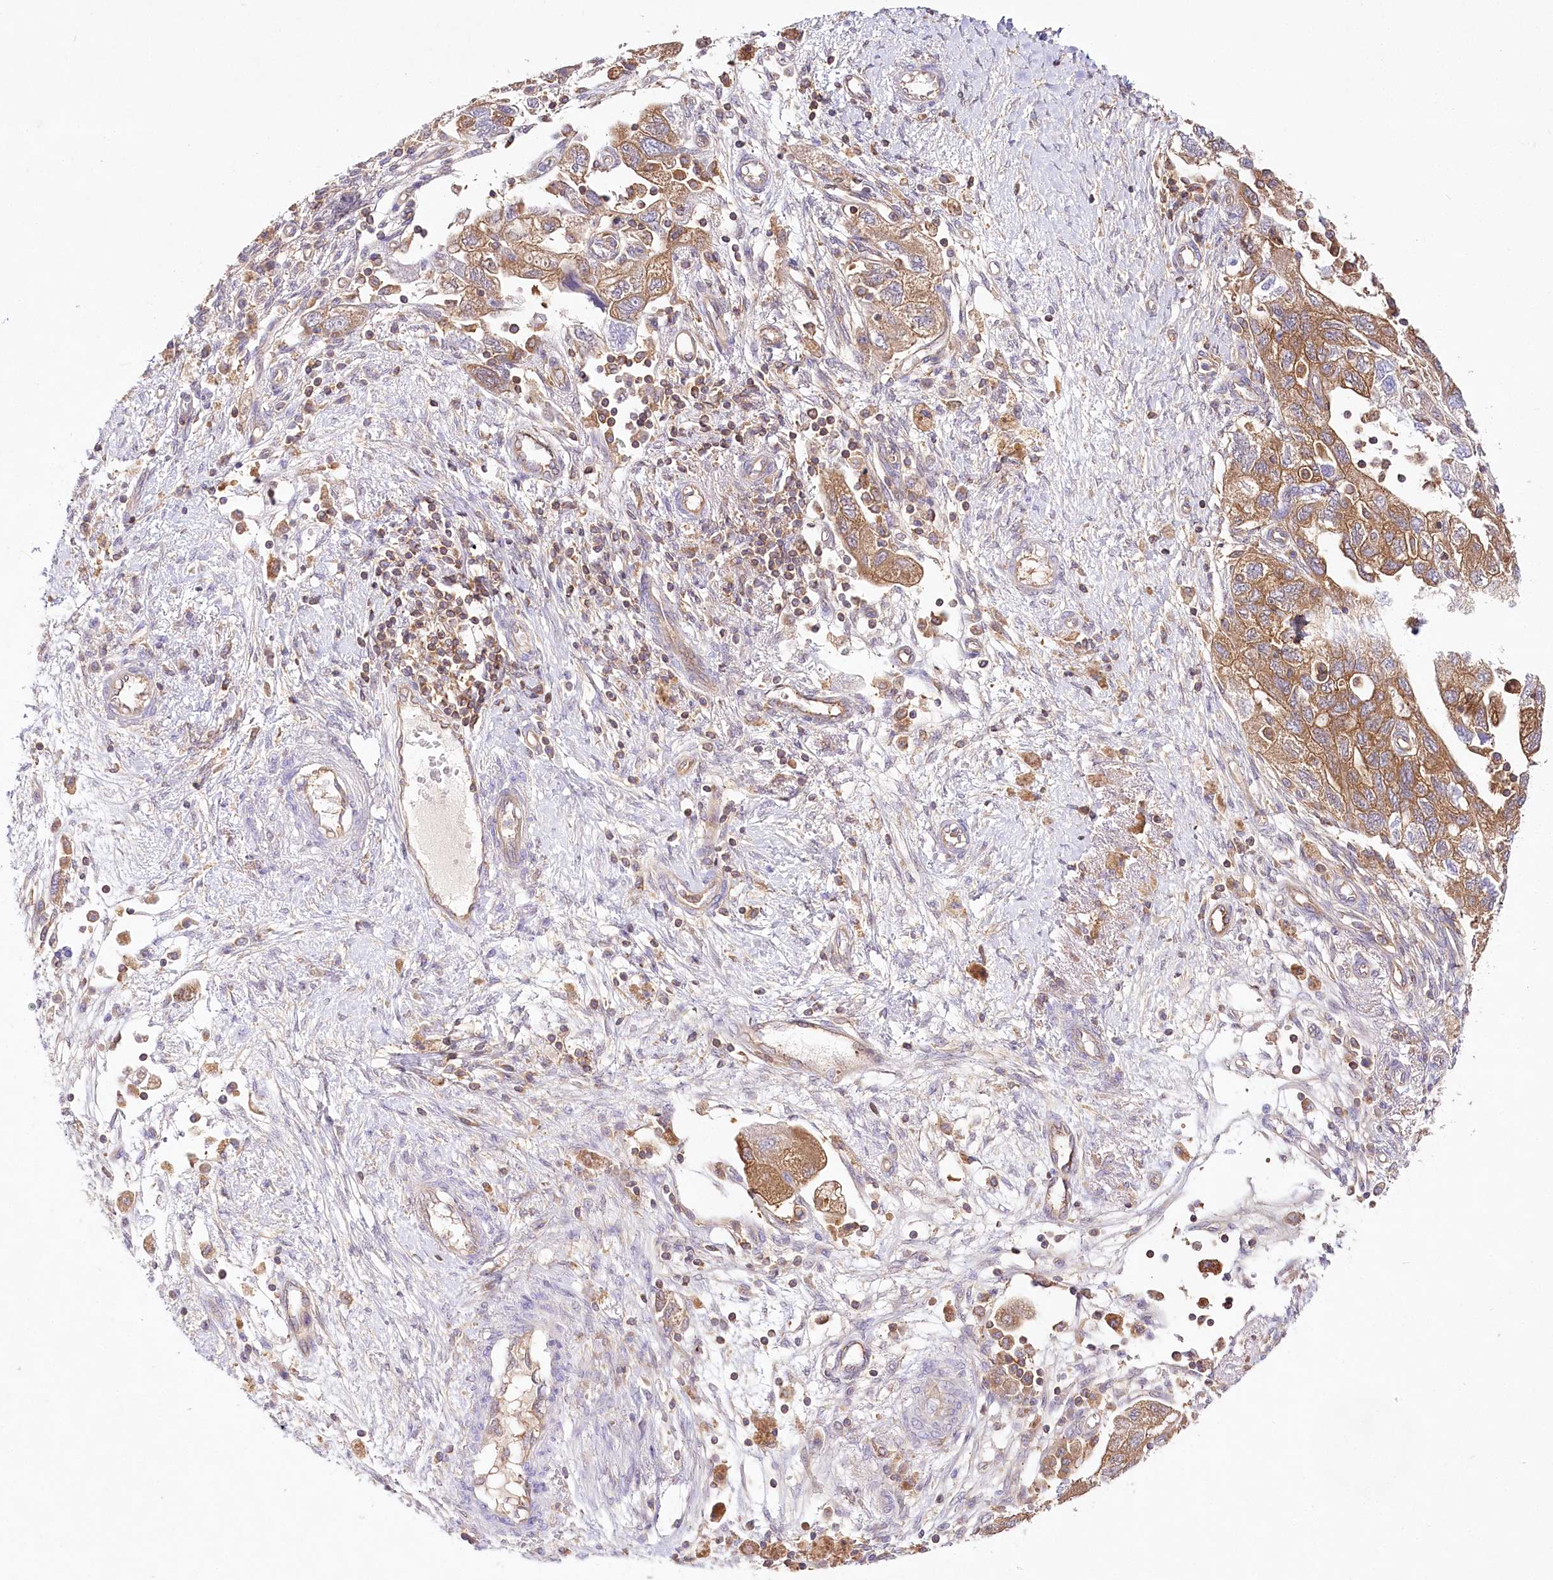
{"staining": {"intensity": "moderate", "quantity": ">75%", "location": "cytoplasmic/membranous"}, "tissue": "ovarian cancer", "cell_type": "Tumor cells", "image_type": "cancer", "snomed": [{"axis": "morphology", "description": "Carcinoma, NOS"}, {"axis": "morphology", "description": "Cystadenocarcinoma, serous, NOS"}, {"axis": "topography", "description": "Ovary"}], "caption": "High-power microscopy captured an immunohistochemistry histopathology image of ovarian cancer (carcinoma), revealing moderate cytoplasmic/membranous expression in about >75% of tumor cells. (DAB IHC, brown staining for protein, blue staining for nuclei).", "gene": "ABRAXAS2", "patient": {"sex": "female", "age": 69}}